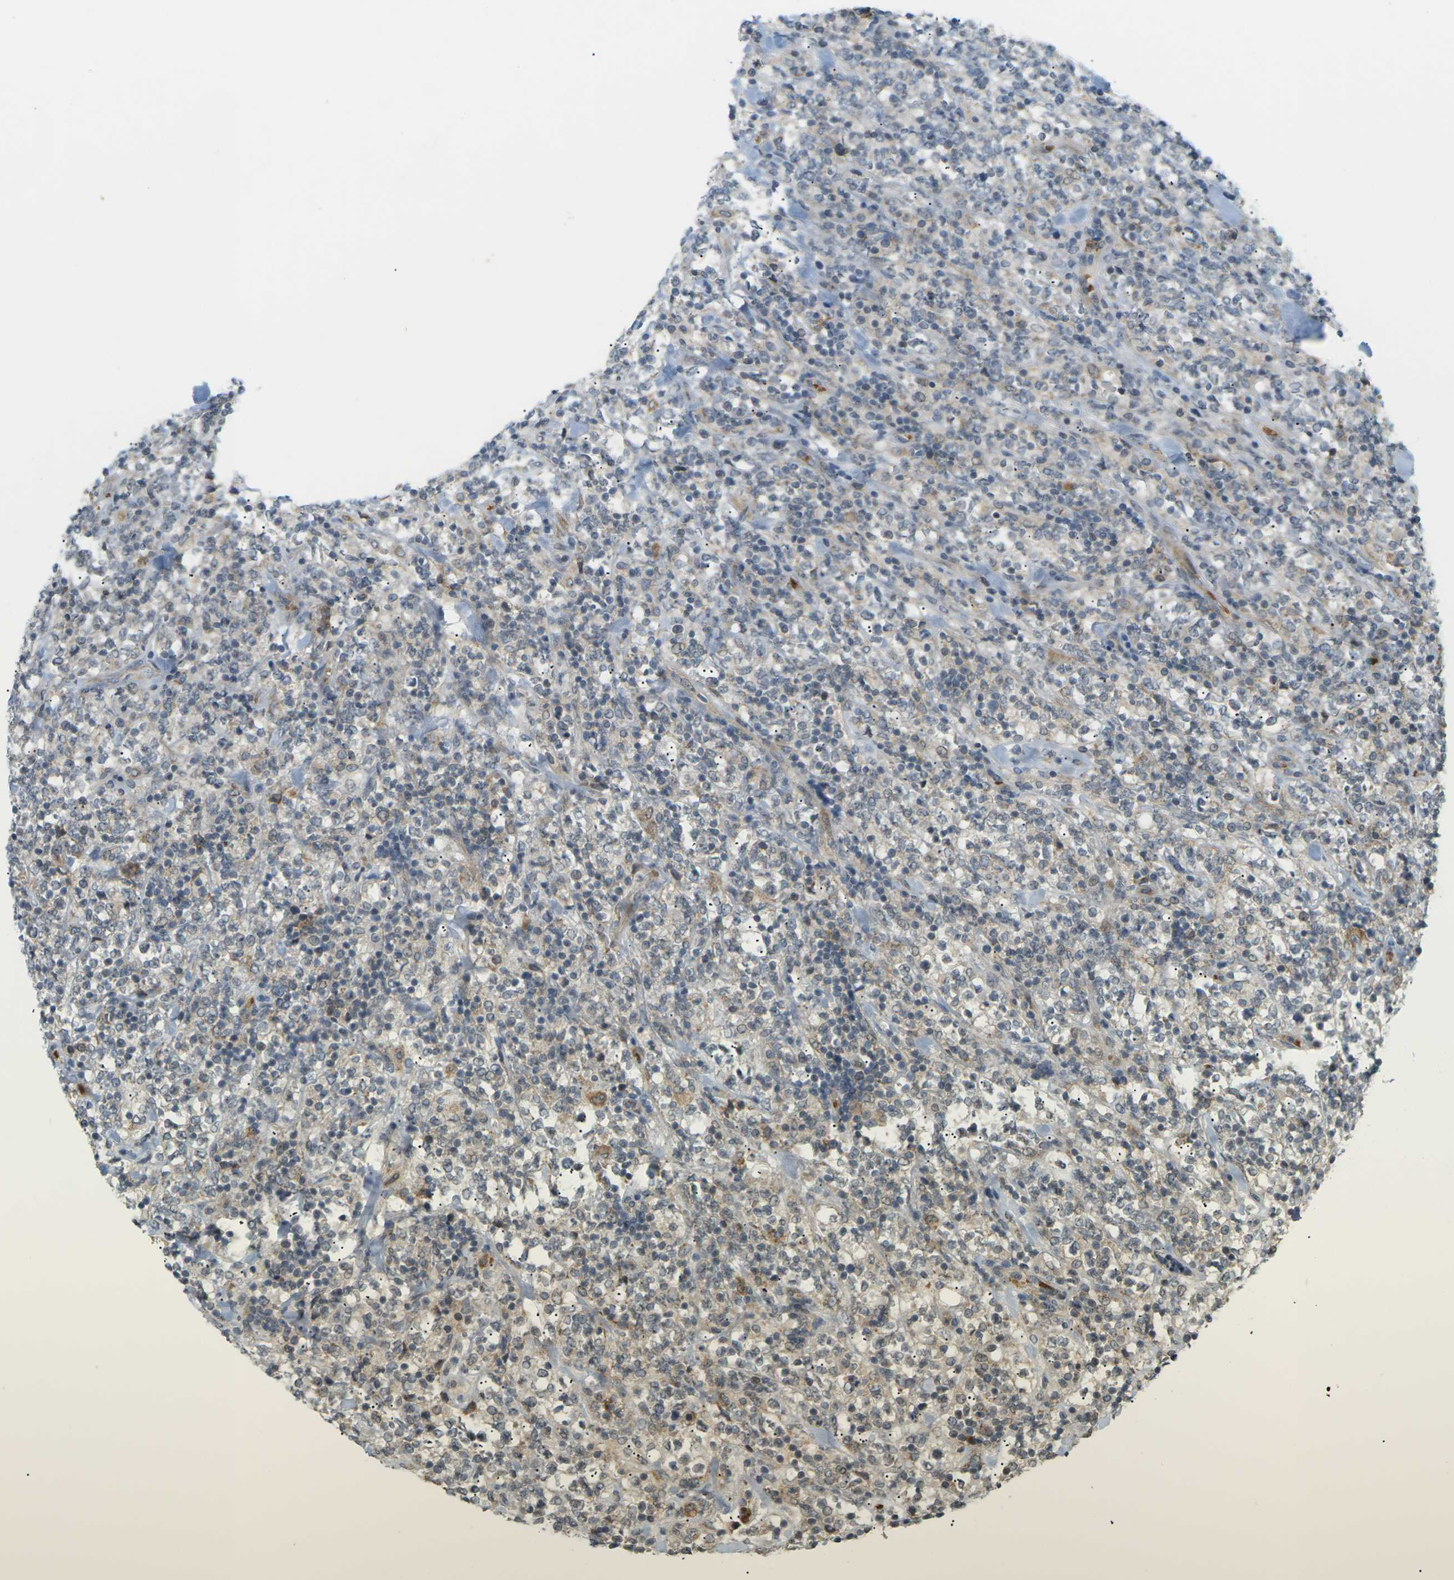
{"staining": {"intensity": "negative", "quantity": "none", "location": "none"}, "tissue": "lymphoma", "cell_type": "Tumor cells", "image_type": "cancer", "snomed": [{"axis": "morphology", "description": "Malignant lymphoma, non-Hodgkin's type, High grade"}, {"axis": "topography", "description": "Soft tissue"}], "caption": "Tumor cells are negative for brown protein staining in lymphoma.", "gene": "SOCS6", "patient": {"sex": "male", "age": 18}}